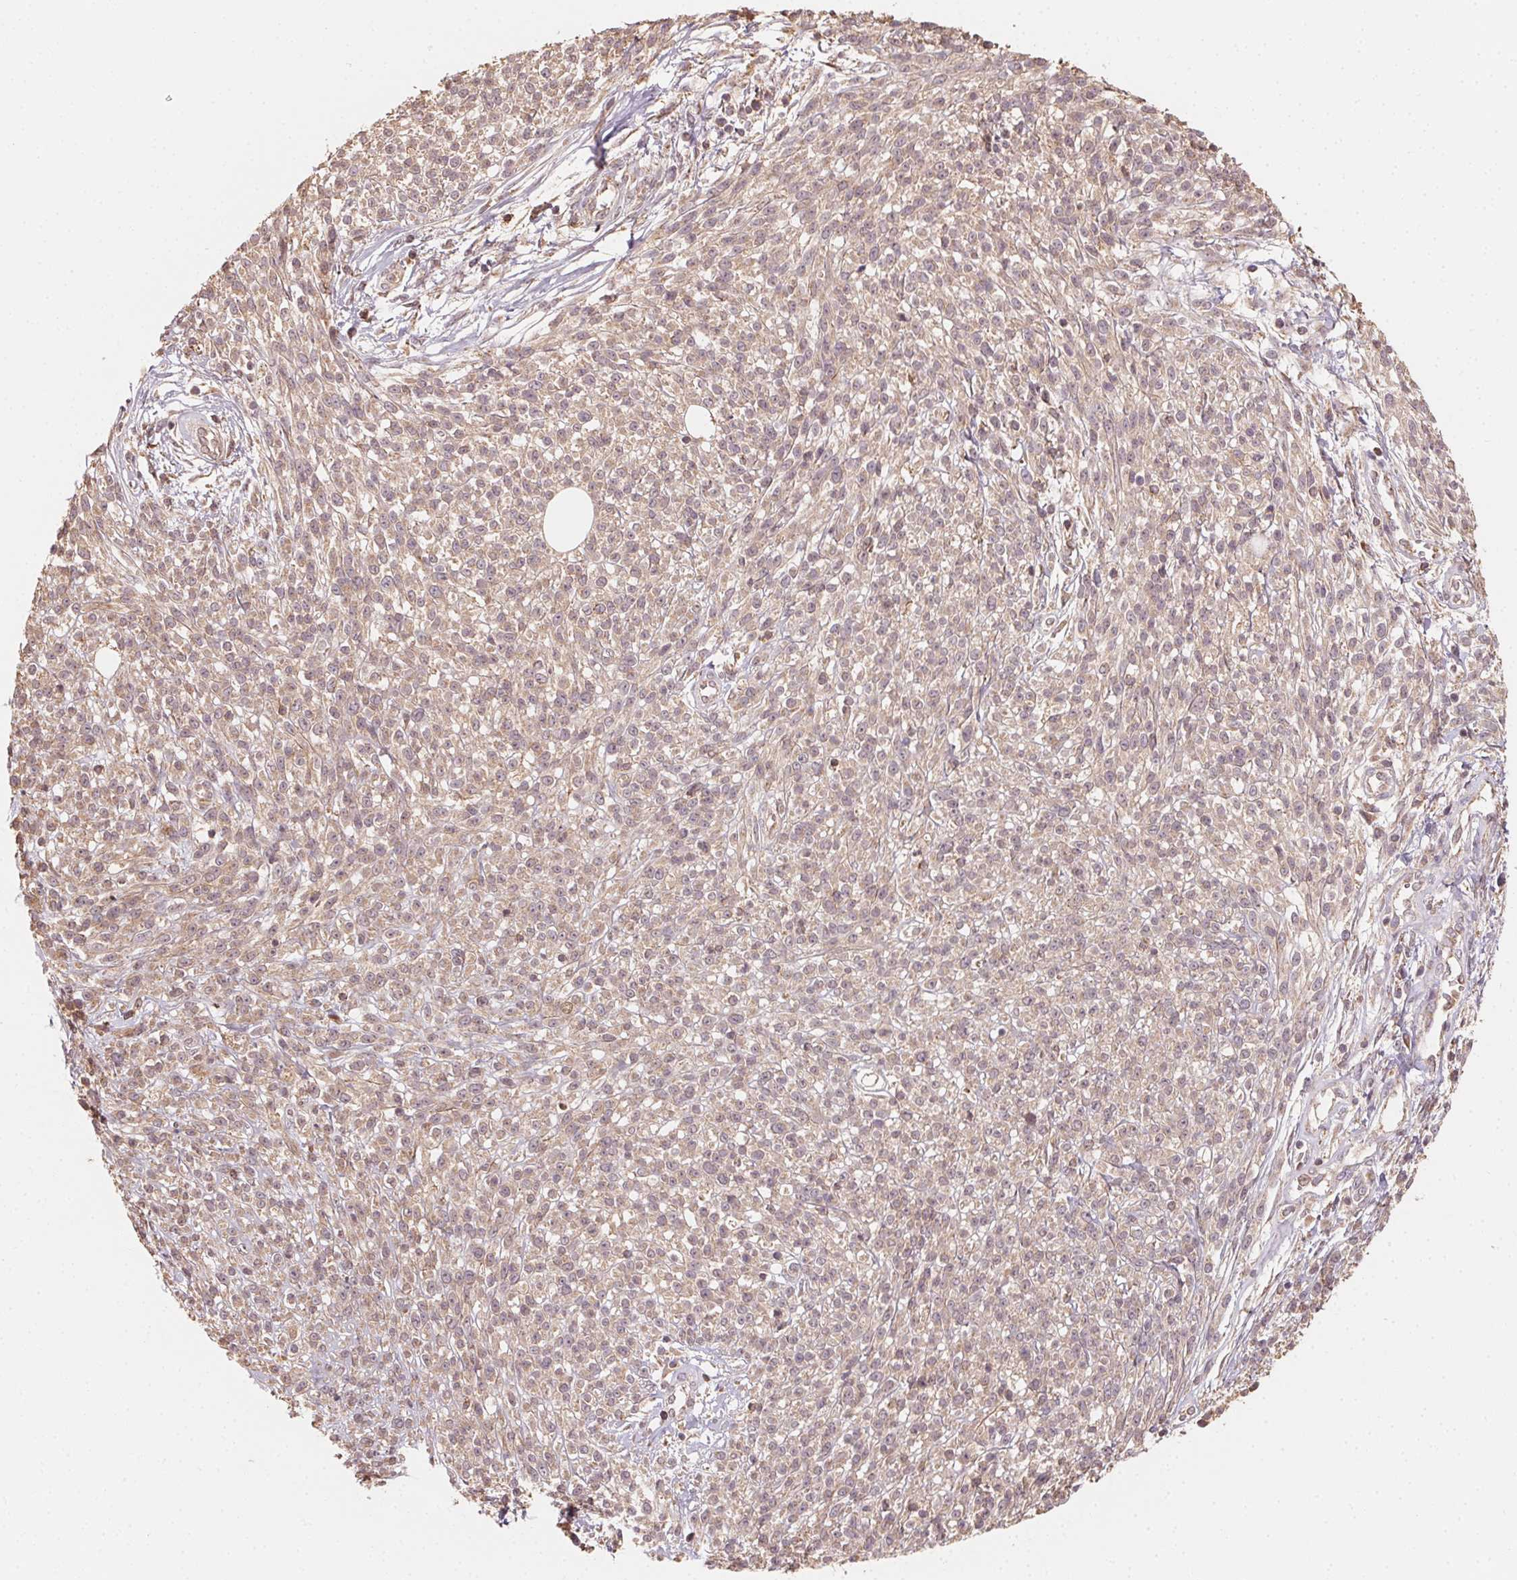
{"staining": {"intensity": "weak", "quantity": ">75%", "location": "cytoplasmic/membranous"}, "tissue": "melanoma", "cell_type": "Tumor cells", "image_type": "cancer", "snomed": [{"axis": "morphology", "description": "Malignant melanoma, NOS"}, {"axis": "topography", "description": "Skin"}, {"axis": "topography", "description": "Skin of trunk"}], "caption": "Immunohistochemical staining of malignant melanoma reveals low levels of weak cytoplasmic/membranous protein staining in about >75% of tumor cells. (Brightfield microscopy of DAB IHC at high magnification).", "gene": "WBP2", "patient": {"sex": "male", "age": 74}}